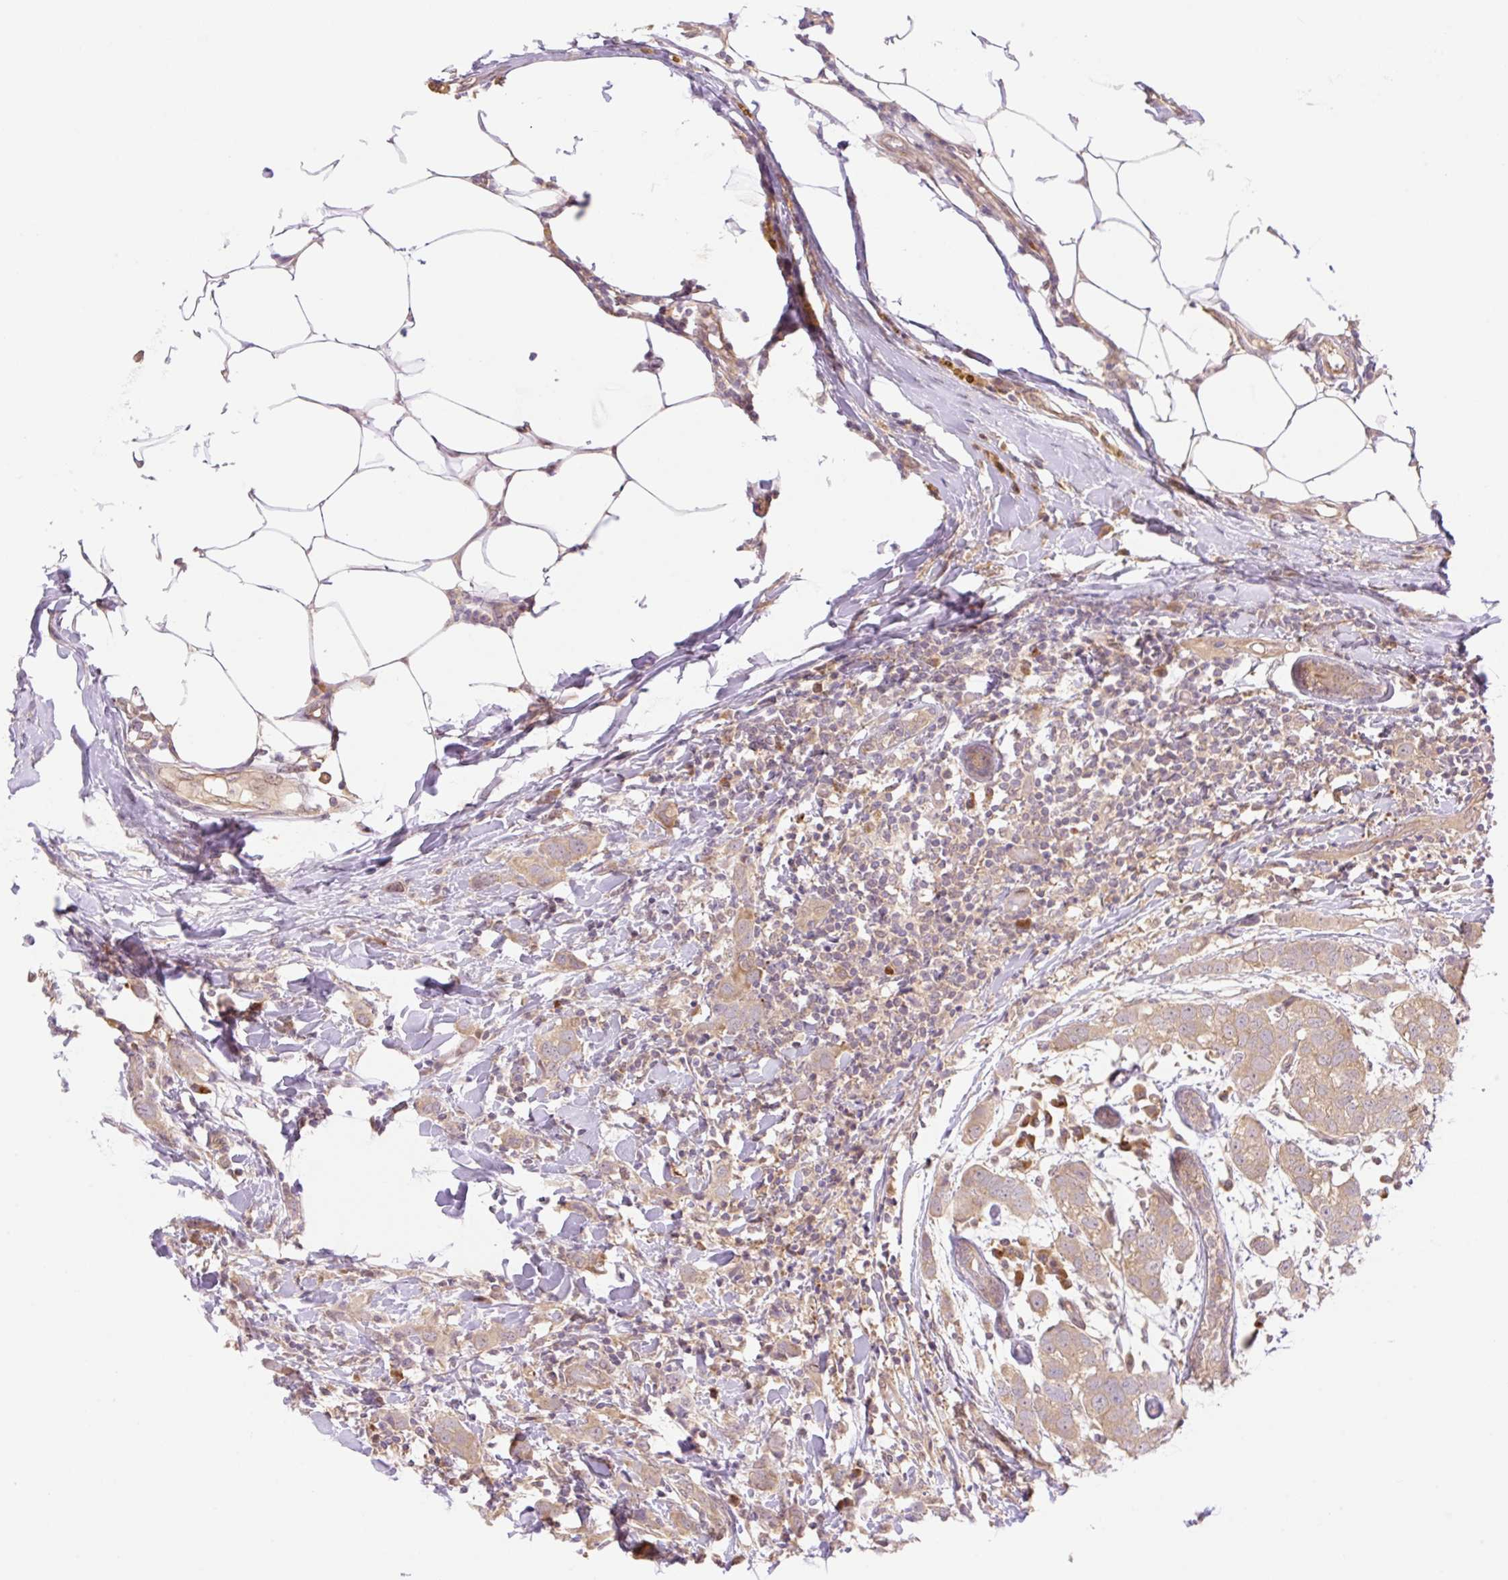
{"staining": {"intensity": "weak", "quantity": ">75%", "location": "cytoplasmic/membranous"}, "tissue": "breast cancer", "cell_type": "Tumor cells", "image_type": "cancer", "snomed": [{"axis": "morphology", "description": "Duct carcinoma"}, {"axis": "topography", "description": "Breast"}], "caption": "Breast cancer (infiltrating ductal carcinoma) stained with immunohistochemistry (IHC) exhibits weak cytoplasmic/membranous positivity in about >75% of tumor cells.", "gene": "VPS25", "patient": {"sex": "female", "age": 50}}